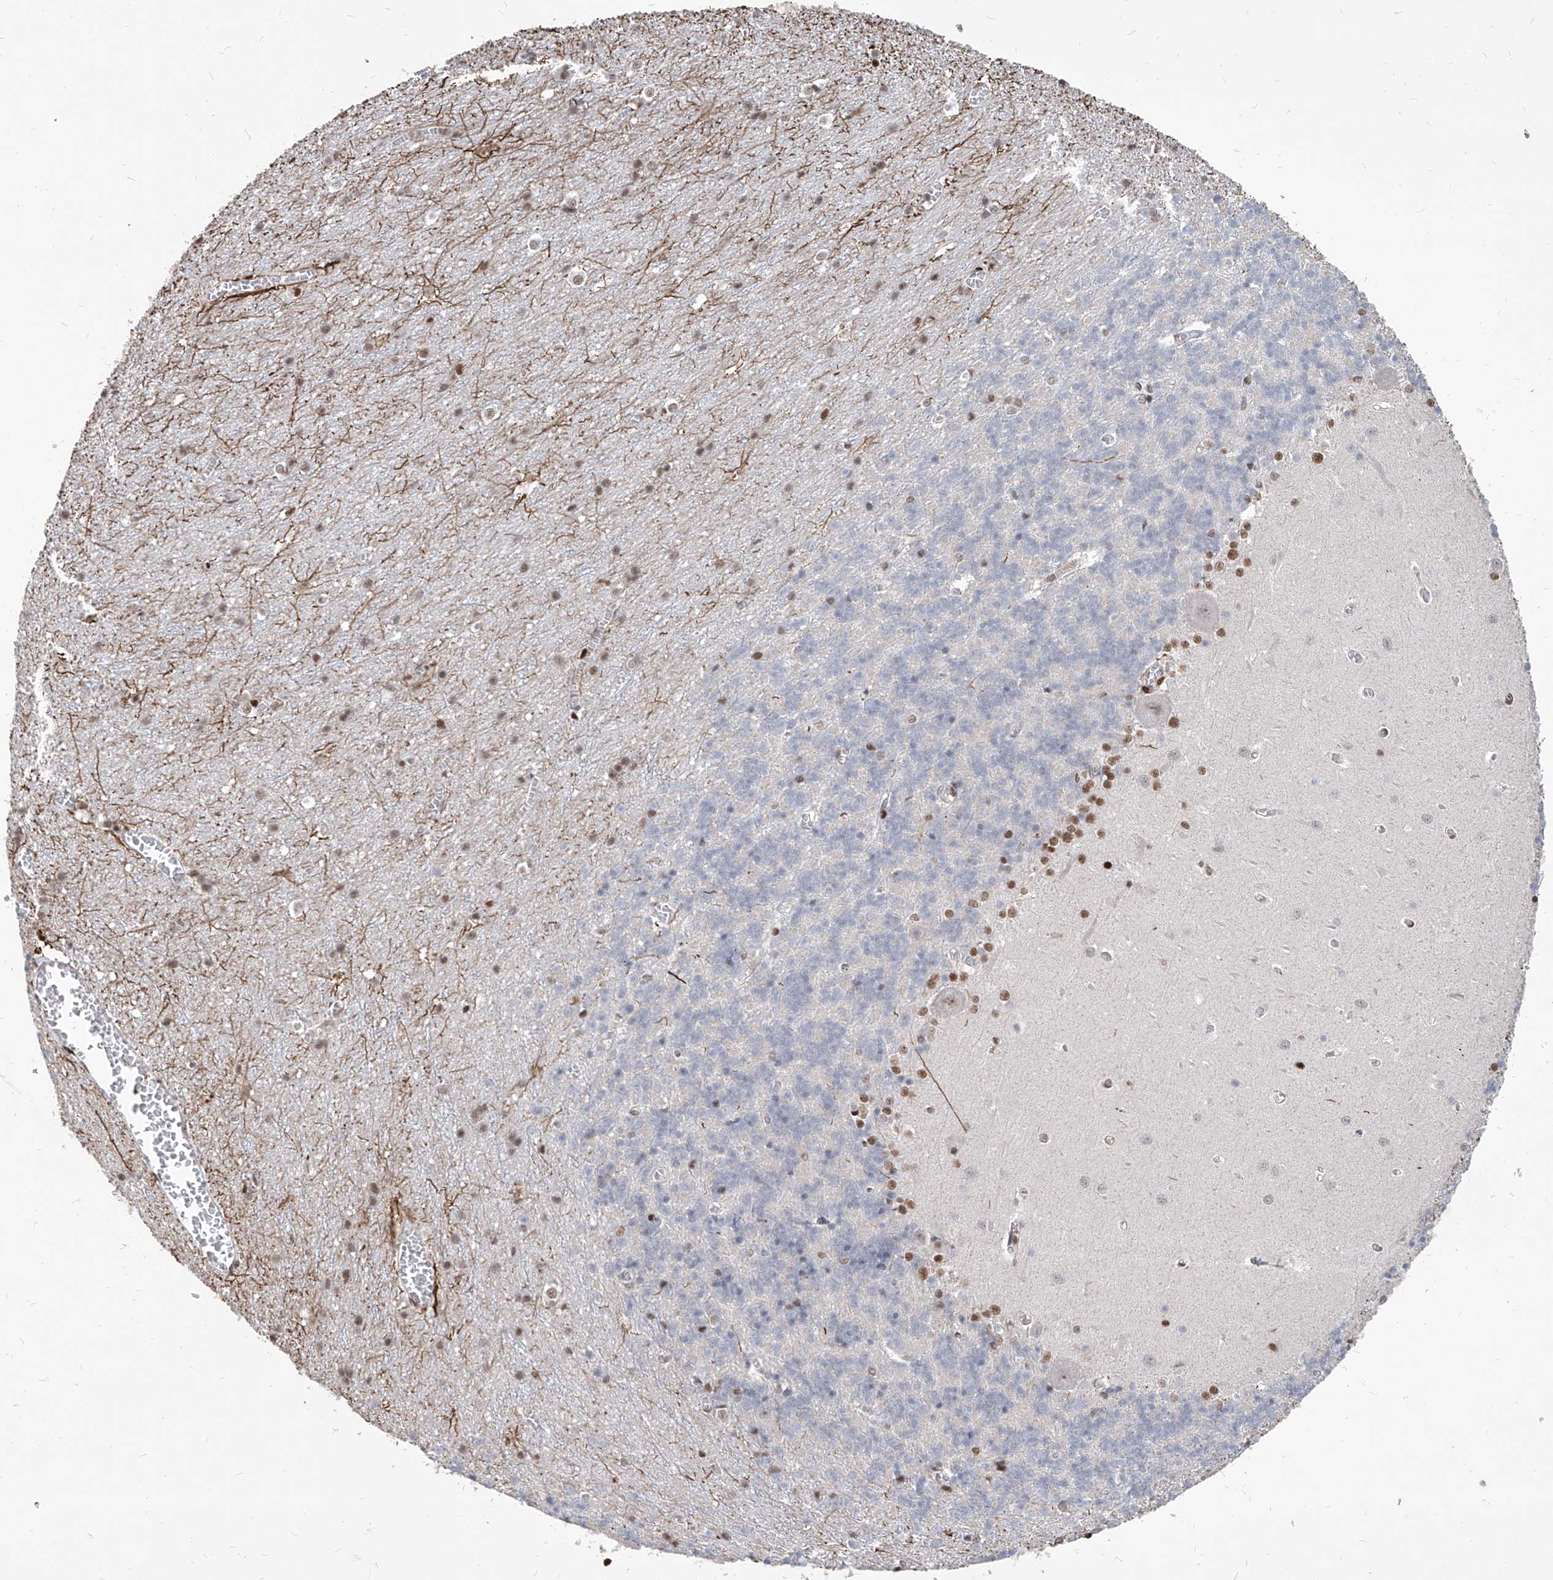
{"staining": {"intensity": "negative", "quantity": "none", "location": "none"}, "tissue": "cerebellum", "cell_type": "Cells in granular layer", "image_type": "normal", "snomed": [{"axis": "morphology", "description": "Normal tissue, NOS"}, {"axis": "topography", "description": "Cerebellum"}], "caption": "The photomicrograph exhibits no staining of cells in granular layer in normal cerebellum.", "gene": "IRF2", "patient": {"sex": "male", "age": 37}}